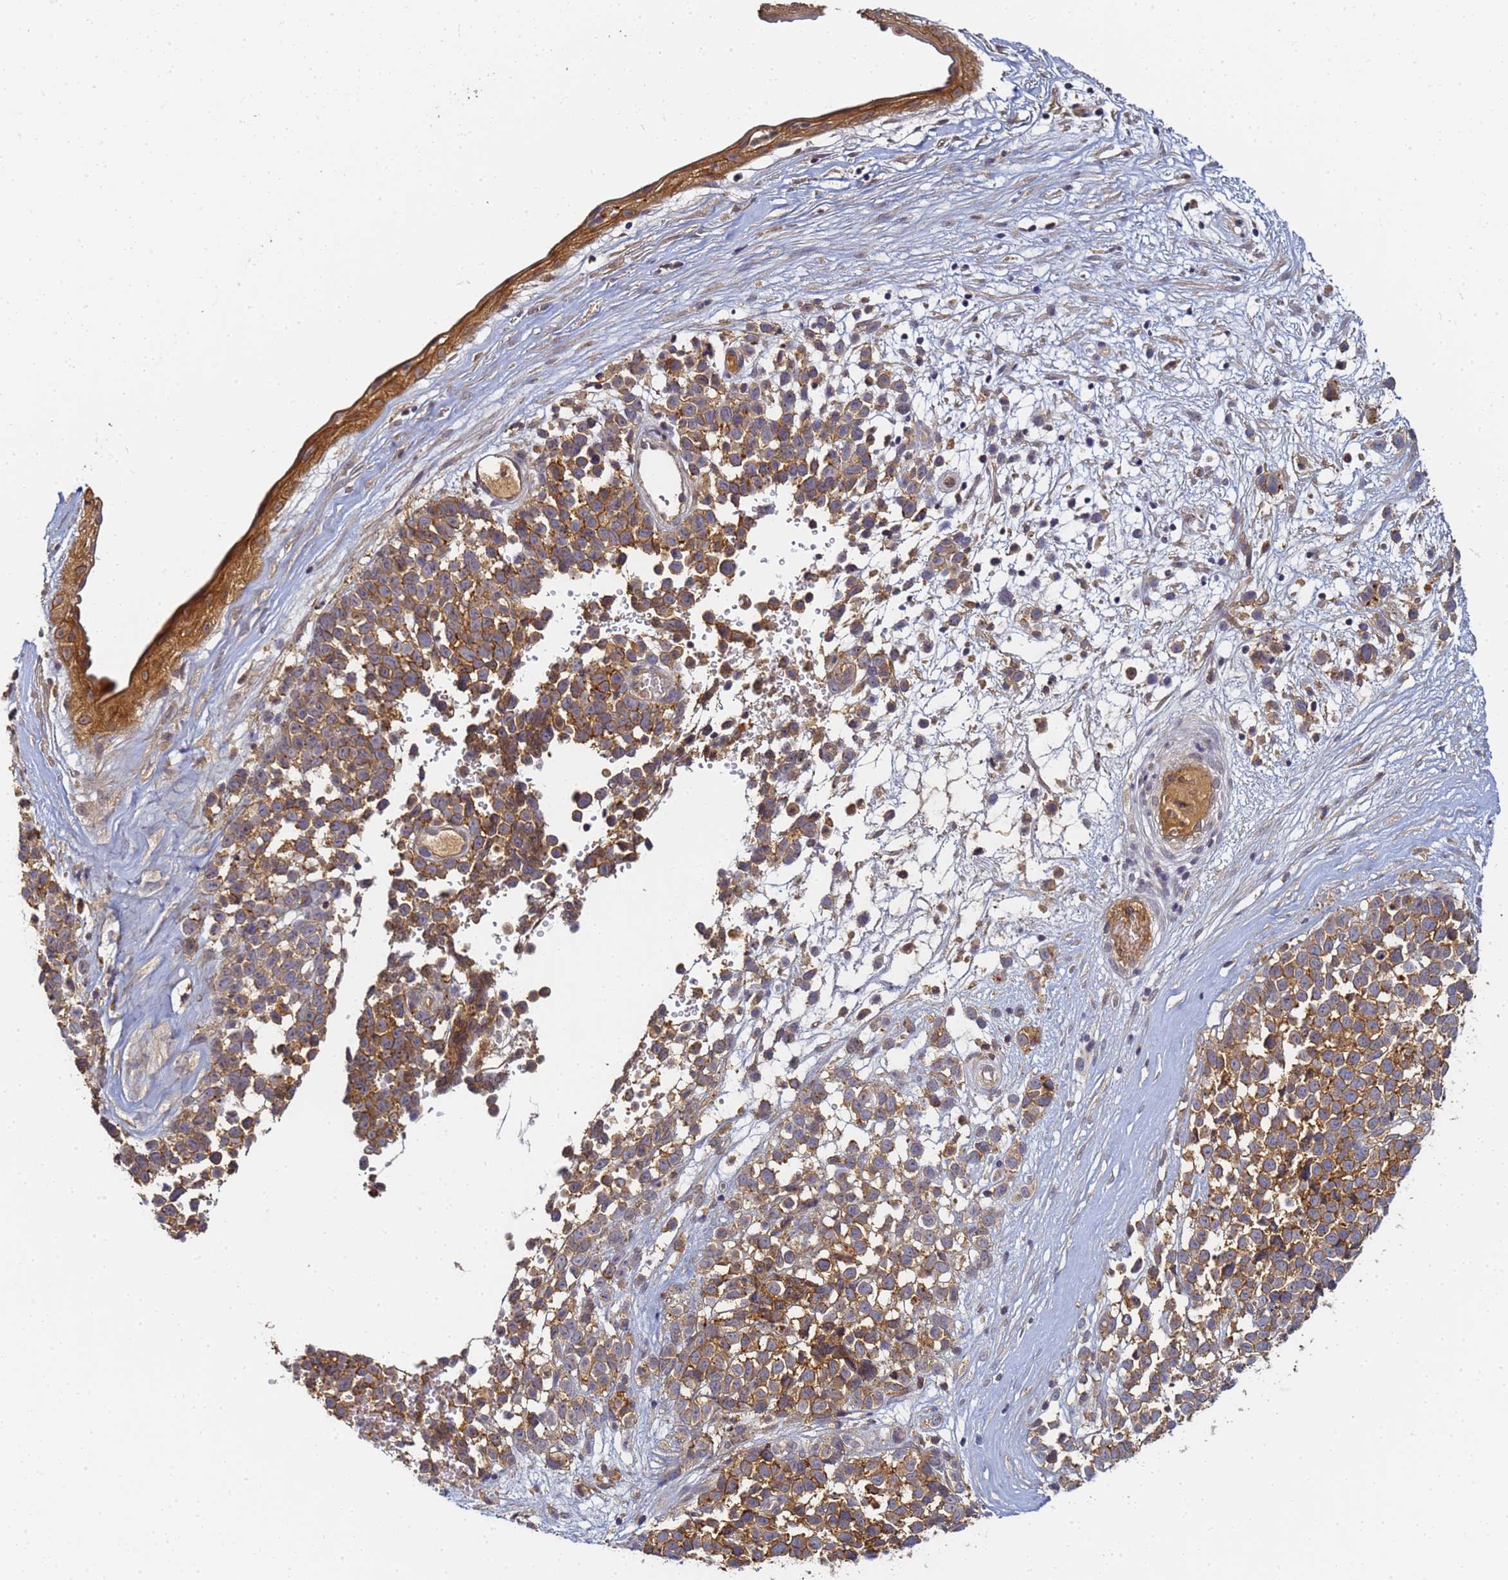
{"staining": {"intensity": "moderate", "quantity": ">75%", "location": "cytoplasmic/membranous"}, "tissue": "melanoma", "cell_type": "Tumor cells", "image_type": "cancer", "snomed": [{"axis": "morphology", "description": "Malignant melanoma, NOS"}, {"axis": "topography", "description": "Nose, NOS"}], "caption": "A brown stain shows moderate cytoplasmic/membranous expression of a protein in human malignant melanoma tumor cells. Immunohistochemistry stains the protein of interest in brown and the nuclei are stained blue.", "gene": "LRRC69", "patient": {"sex": "female", "age": 48}}